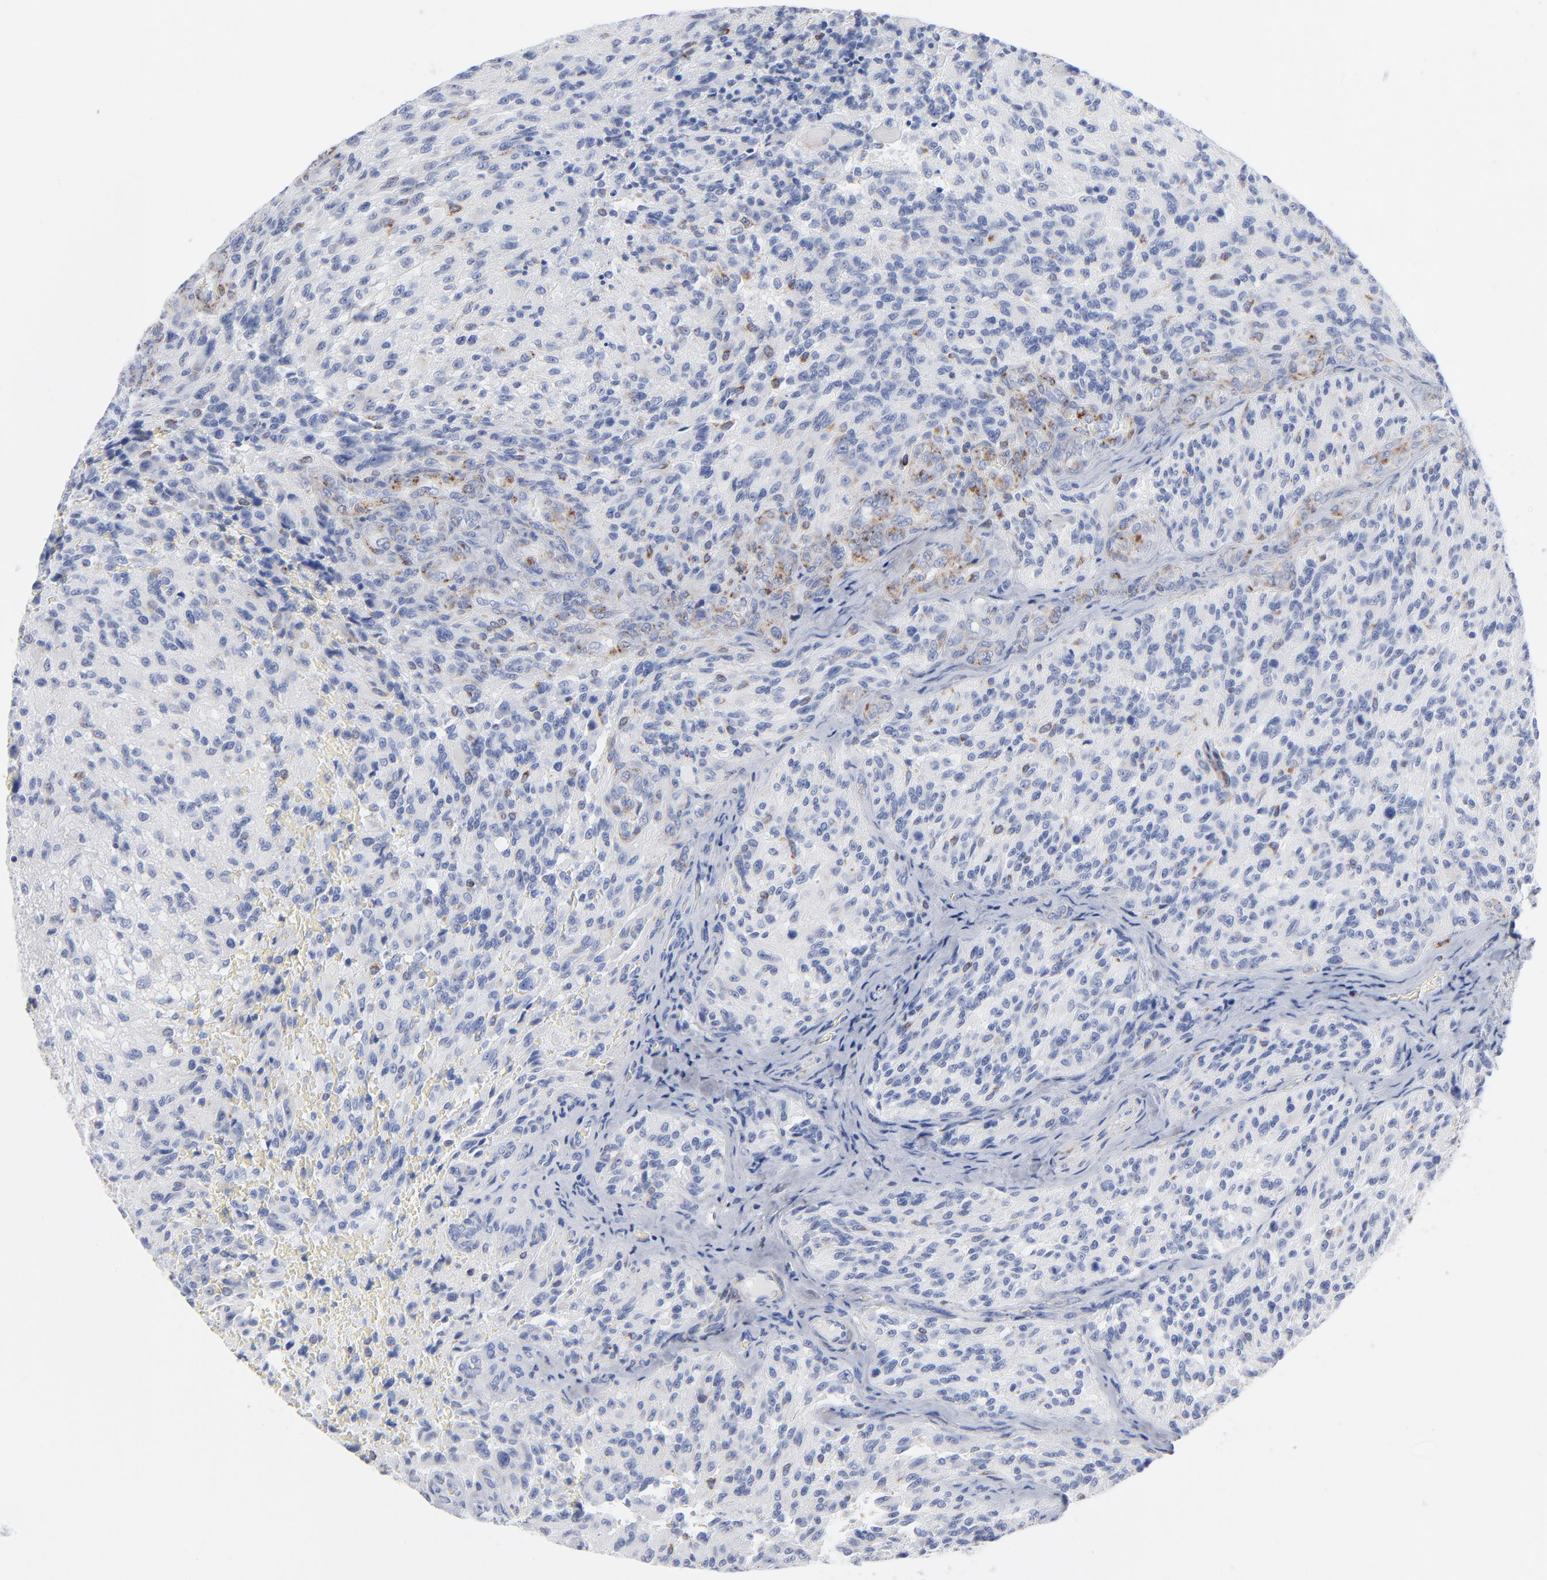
{"staining": {"intensity": "negative", "quantity": "none", "location": "none"}, "tissue": "glioma", "cell_type": "Tumor cells", "image_type": "cancer", "snomed": [{"axis": "morphology", "description": "Normal tissue, NOS"}, {"axis": "morphology", "description": "Glioma, malignant, High grade"}, {"axis": "topography", "description": "Cerebral cortex"}], "caption": "IHC photomicrograph of human glioma stained for a protein (brown), which displays no expression in tumor cells.", "gene": "CHCHD10", "patient": {"sex": "male", "age": 56}}